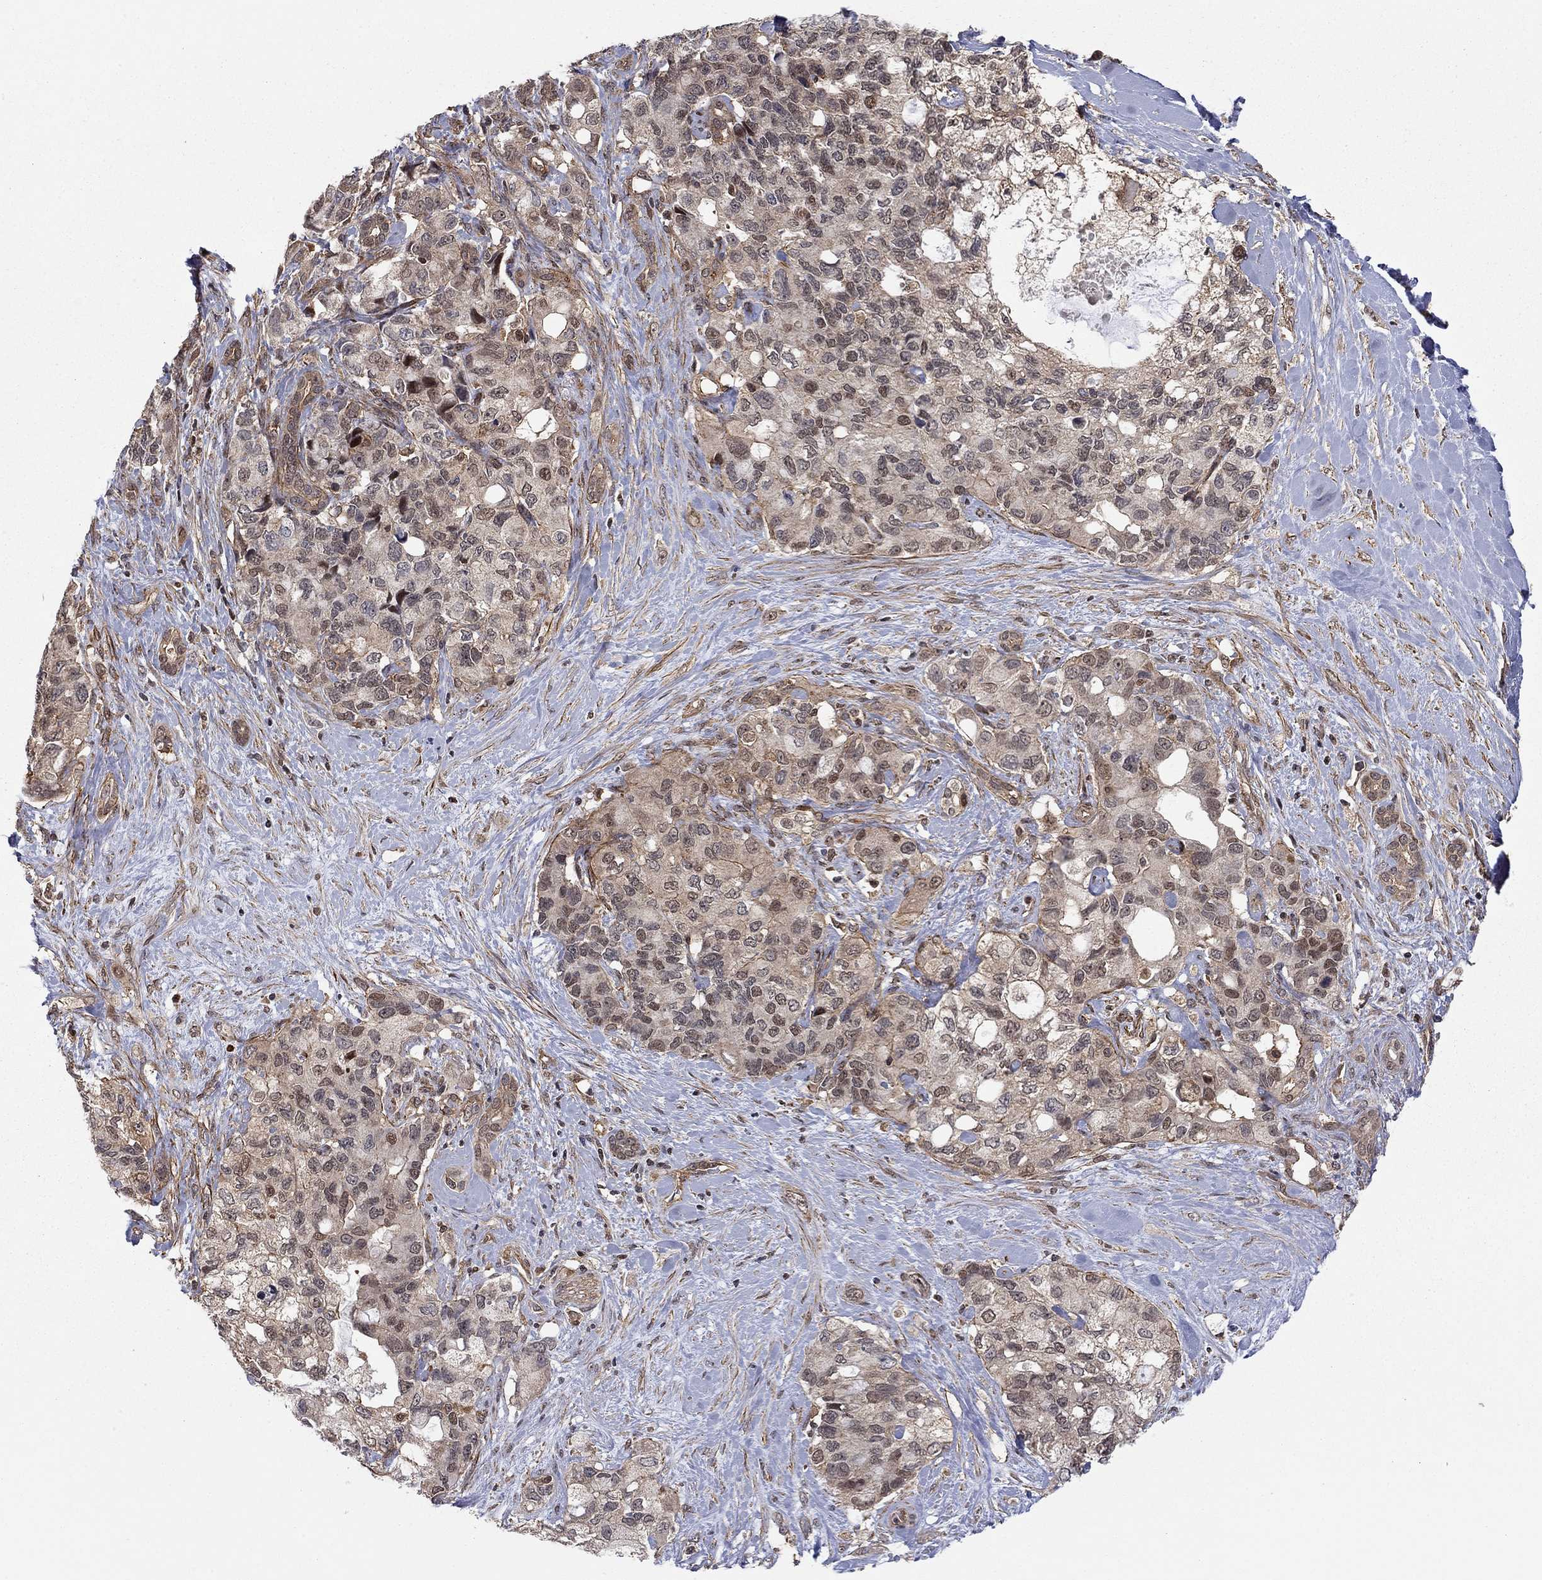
{"staining": {"intensity": "moderate", "quantity": "<25%", "location": "cytoplasmic/membranous,nuclear"}, "tissue": "pancreatic cancer", "cell_type": "Tumor cells", "image_type": "cancer", "snomed": [{"axis": "morphology", "description": "Adenocarcinoma, NOS"}, {"axis": "topography", "description": "Pancreas"}], "caption": "The histopathology image displays staining of pancreatic cancer, revealing moderate cytoplasmic/membranous and nuclear protein staining (brown color) within tumor cells. The staining was performed using DAB, with brown indicating positive protein expression. Nuclei are stained blue with hematoxylin.", "gene": "TDP1", "patient": {"sex": "female", "age": 56}}